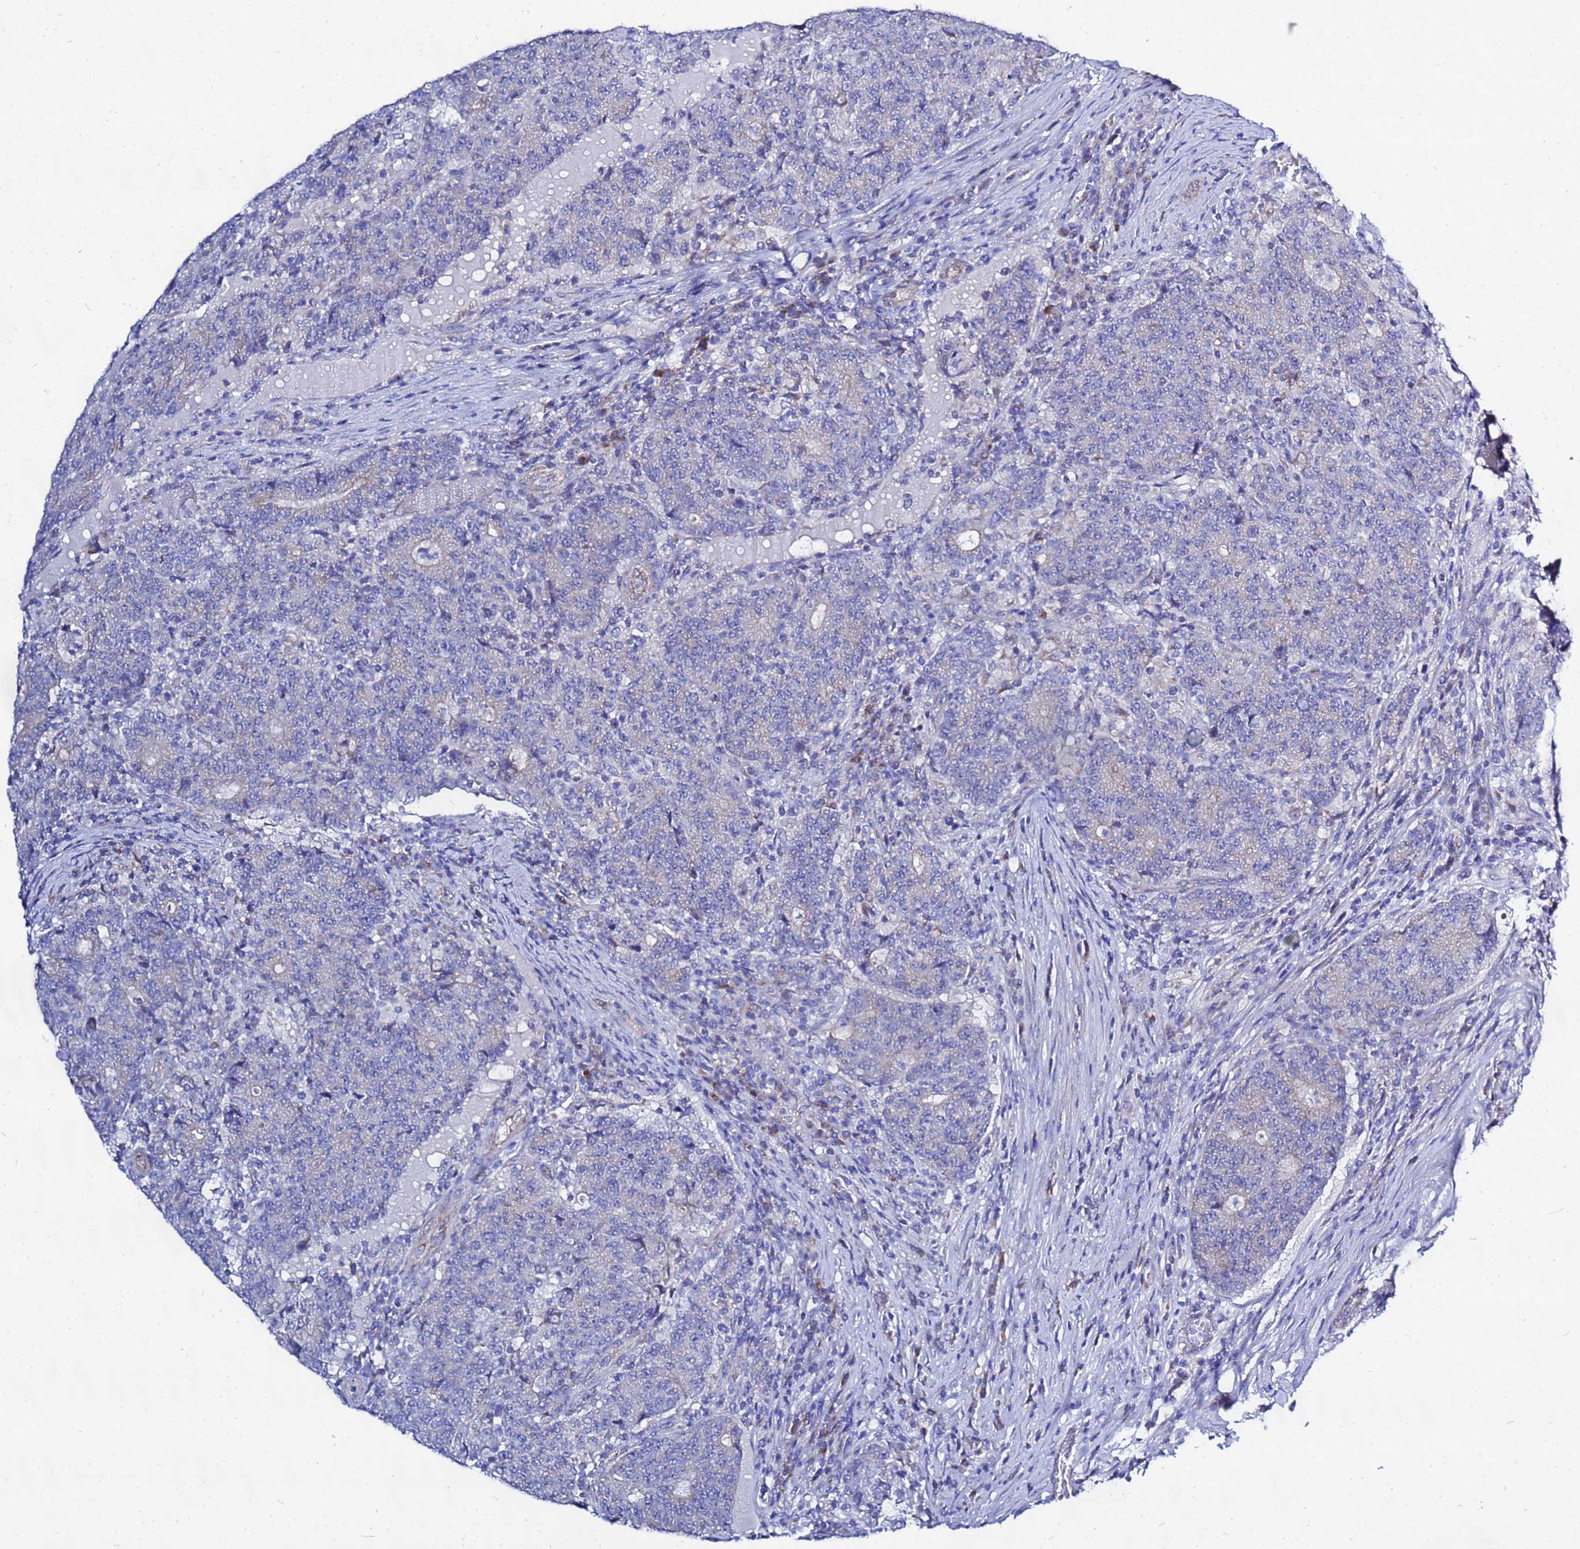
{"staining": {"intensity": "negative", "quantity": "none", "location": "none"}, "tissue": "colorectal cancer", "cell_type": "Tumor cells", "image_type": "cancer", "snomed": [{"axis": "morphology", "description": "Adenocarcinoma, NOS"}, {"axis": "topography", "description": "Colon"}], "caption": "Immunohistochemical staining of colorectal cancer (adenocarcinoma) shows no significant staining in tumor cells.", "gene": "FAHD2A", "patient": {"sex": "female", "age": 75}}